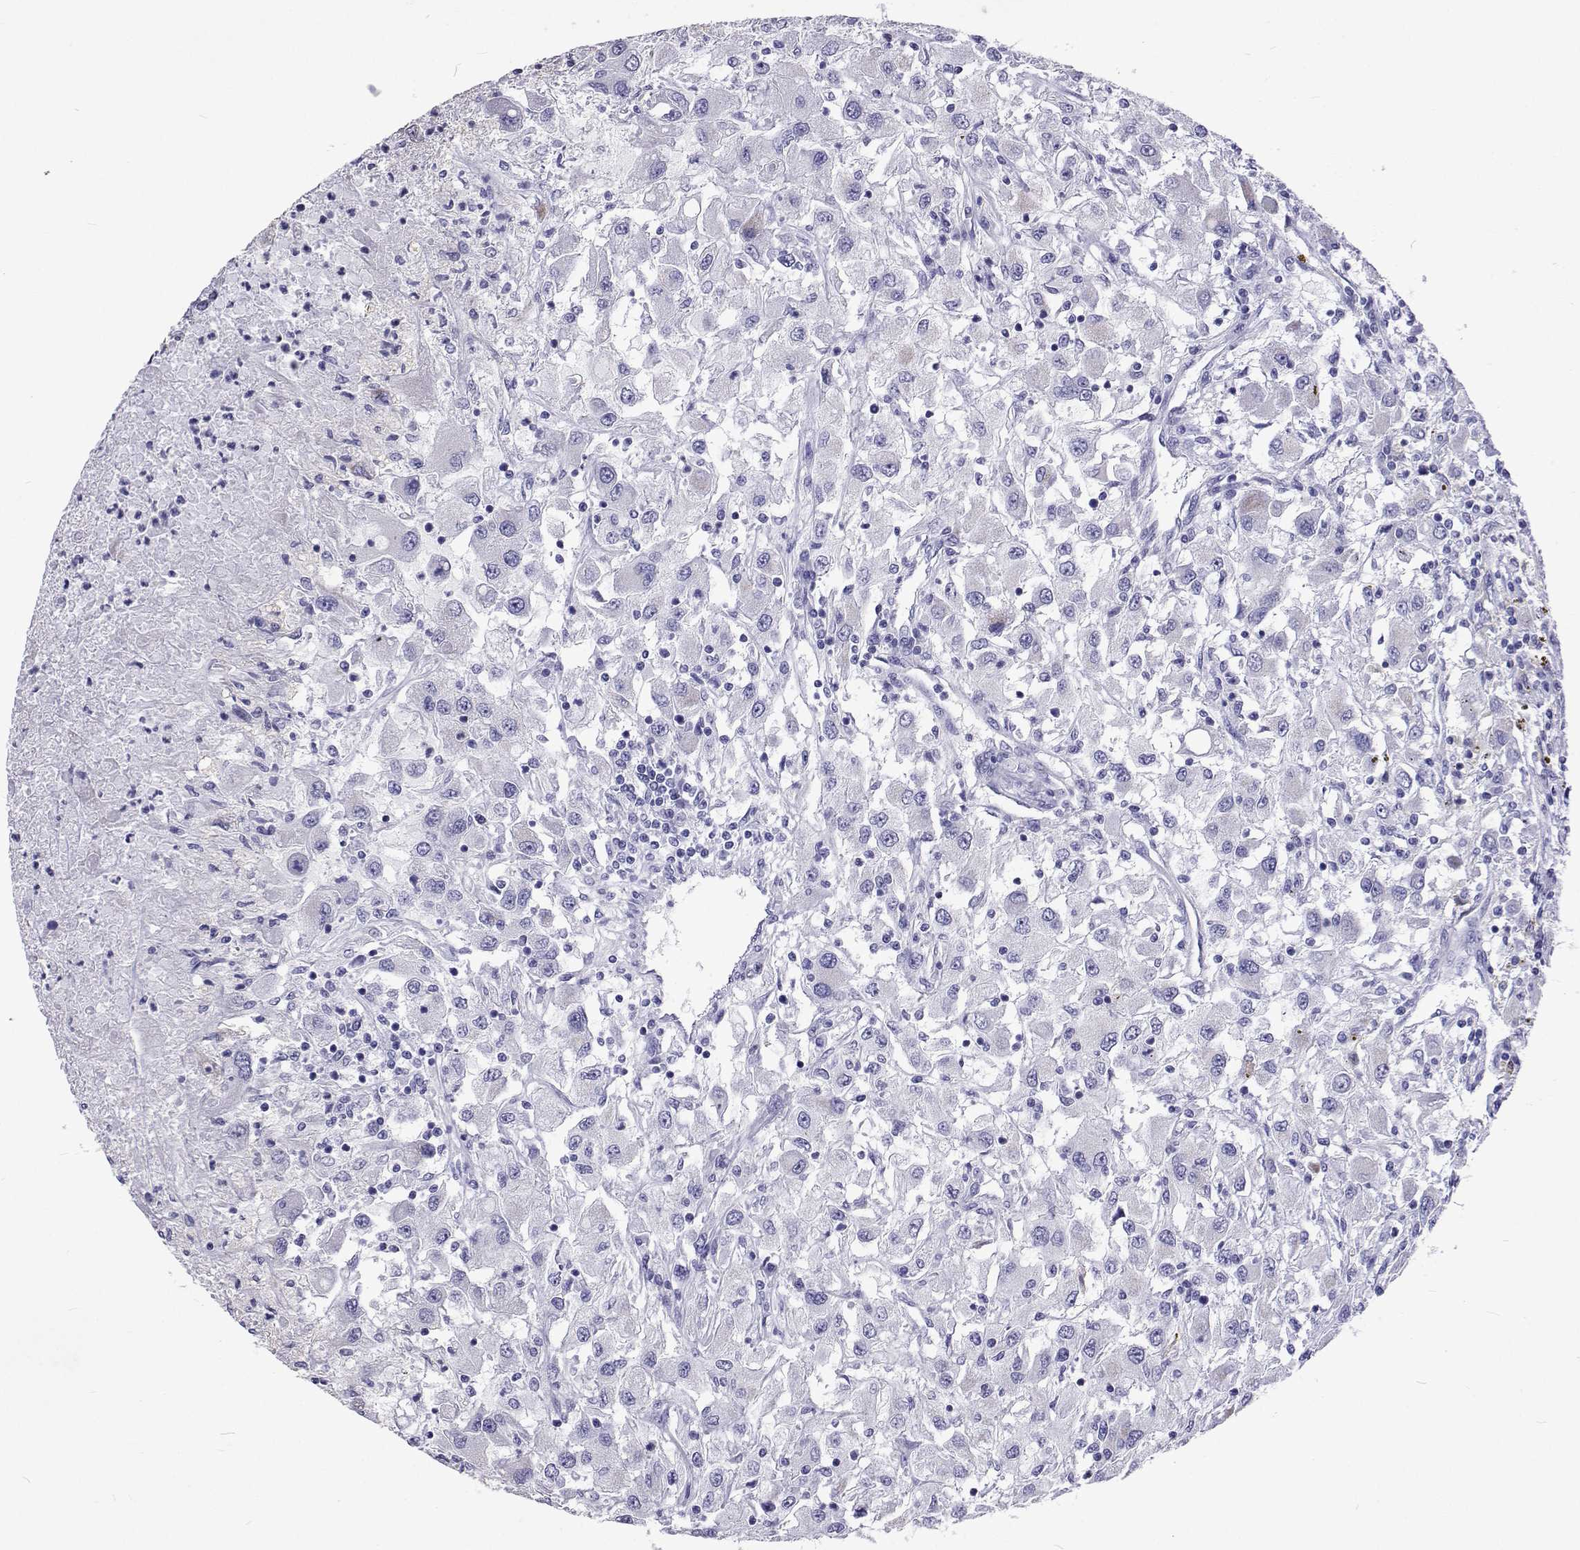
{"staining": {"intensity": "negative", "quantity": "none", "location": "none"}, "tissue": "renal cancer", "cell_type": "Tumor cells", "image_type": "cancer", "snomed": [{"axis": "morphology", "description": "Adenocarcinoma, NOS"}, {"axis": "topography", "description": "Kidney"}], "caption": "Renal cancer (adenocarcinoma) was stained to show a protein in brown. There is no significant expression in tumor cells. (DAB immunohistochemistry with hematoxylin counter stain).", "gene": "UMODL1", "patient": {"sex": "female", "age": 67}}